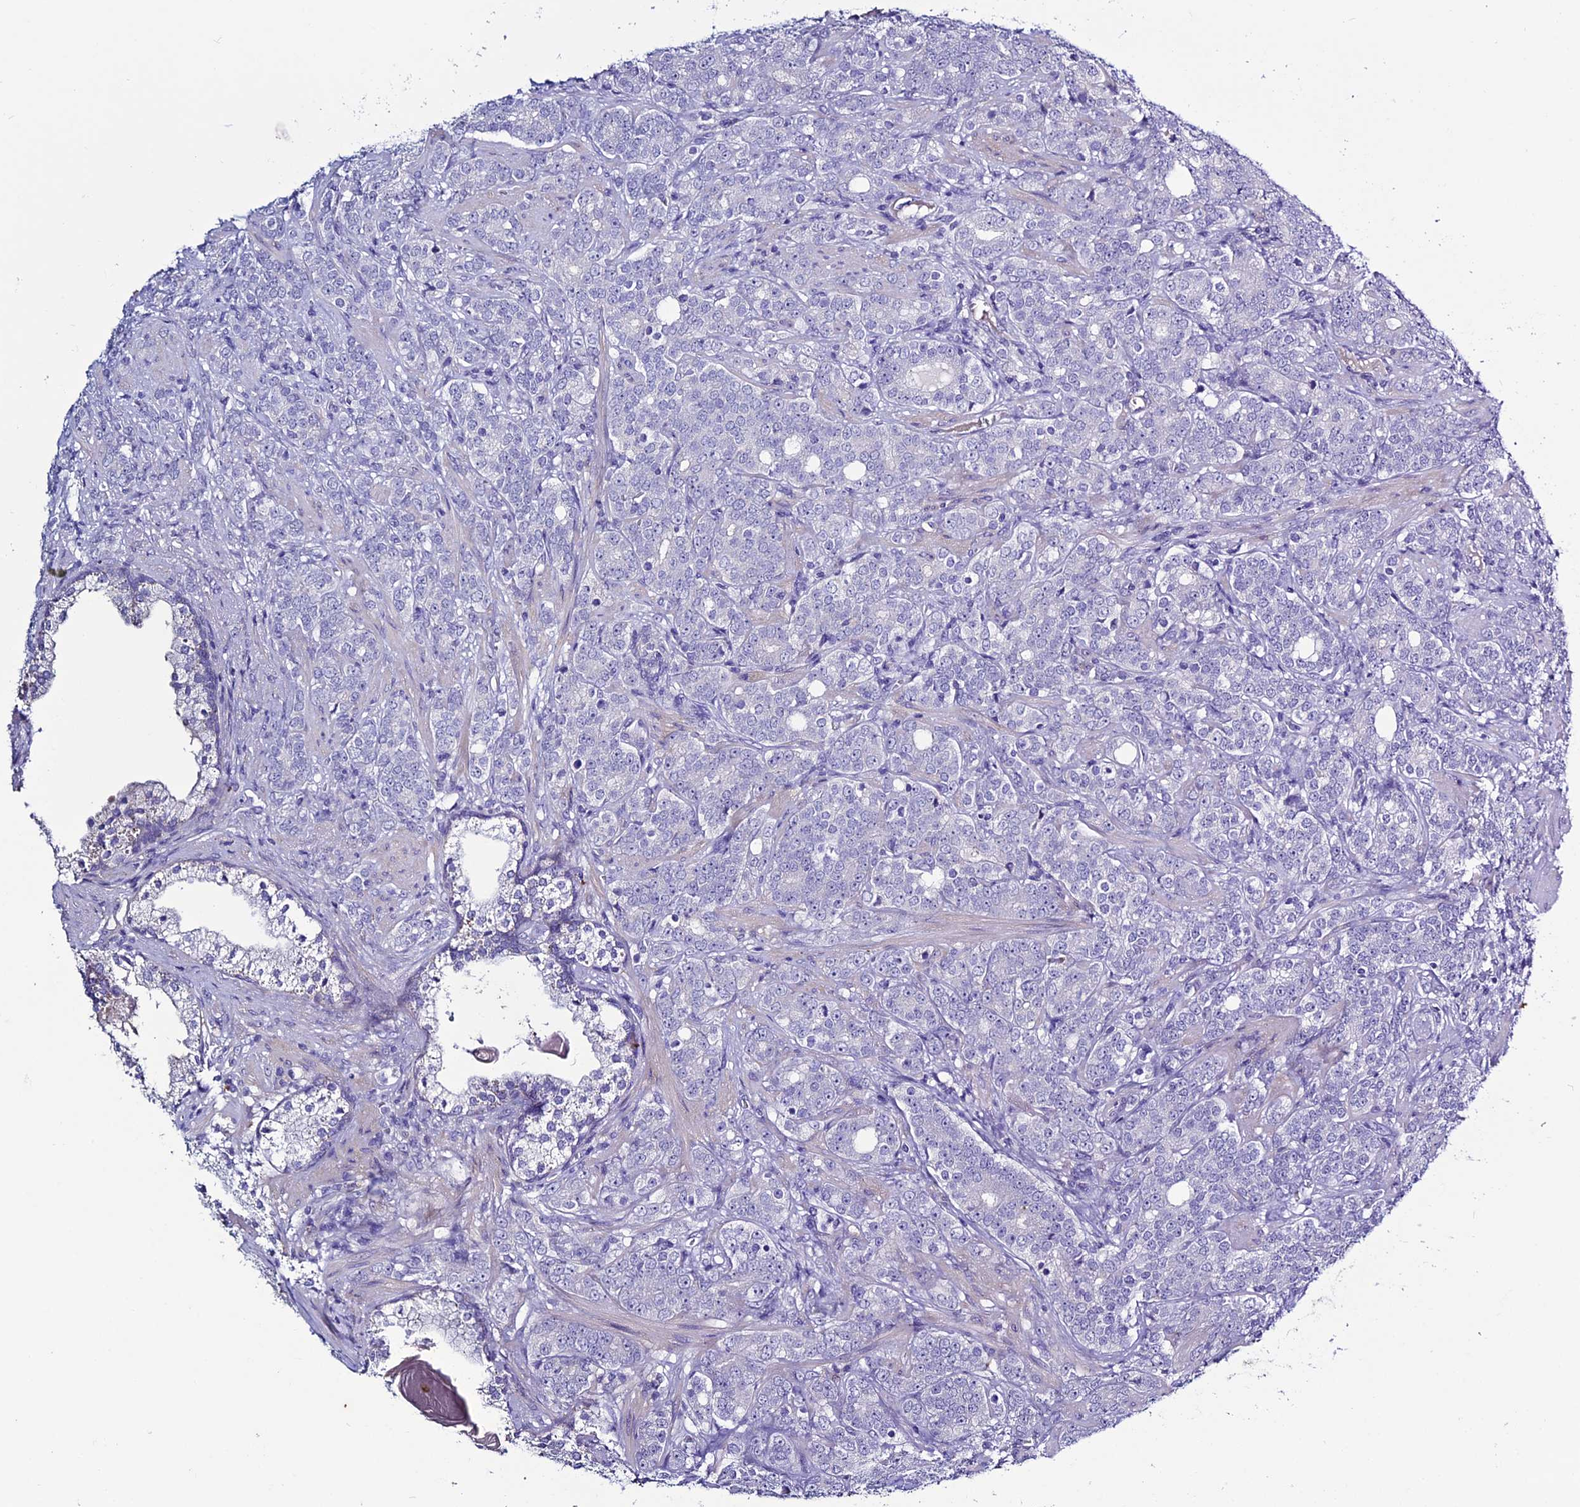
{"staining": {"intensity": "negative", "quantity": "none", "location": "none"}, "tissue": "prostate cancer", "cell_type": "Tumor cells", "image_type": "cancer", "snomed": [{"axis": "morphology", "description": "Adenocarcinoma, High grade"}, {"axis": "topography", "description": "Prostate"}], "caption": "Image shows no protein positivity in tumor cells of prostate cancer (high-grade adenocarcinoma) tissue.", "gene": "CLEC2L", "patient": {"sex": "male", "age": 64}}